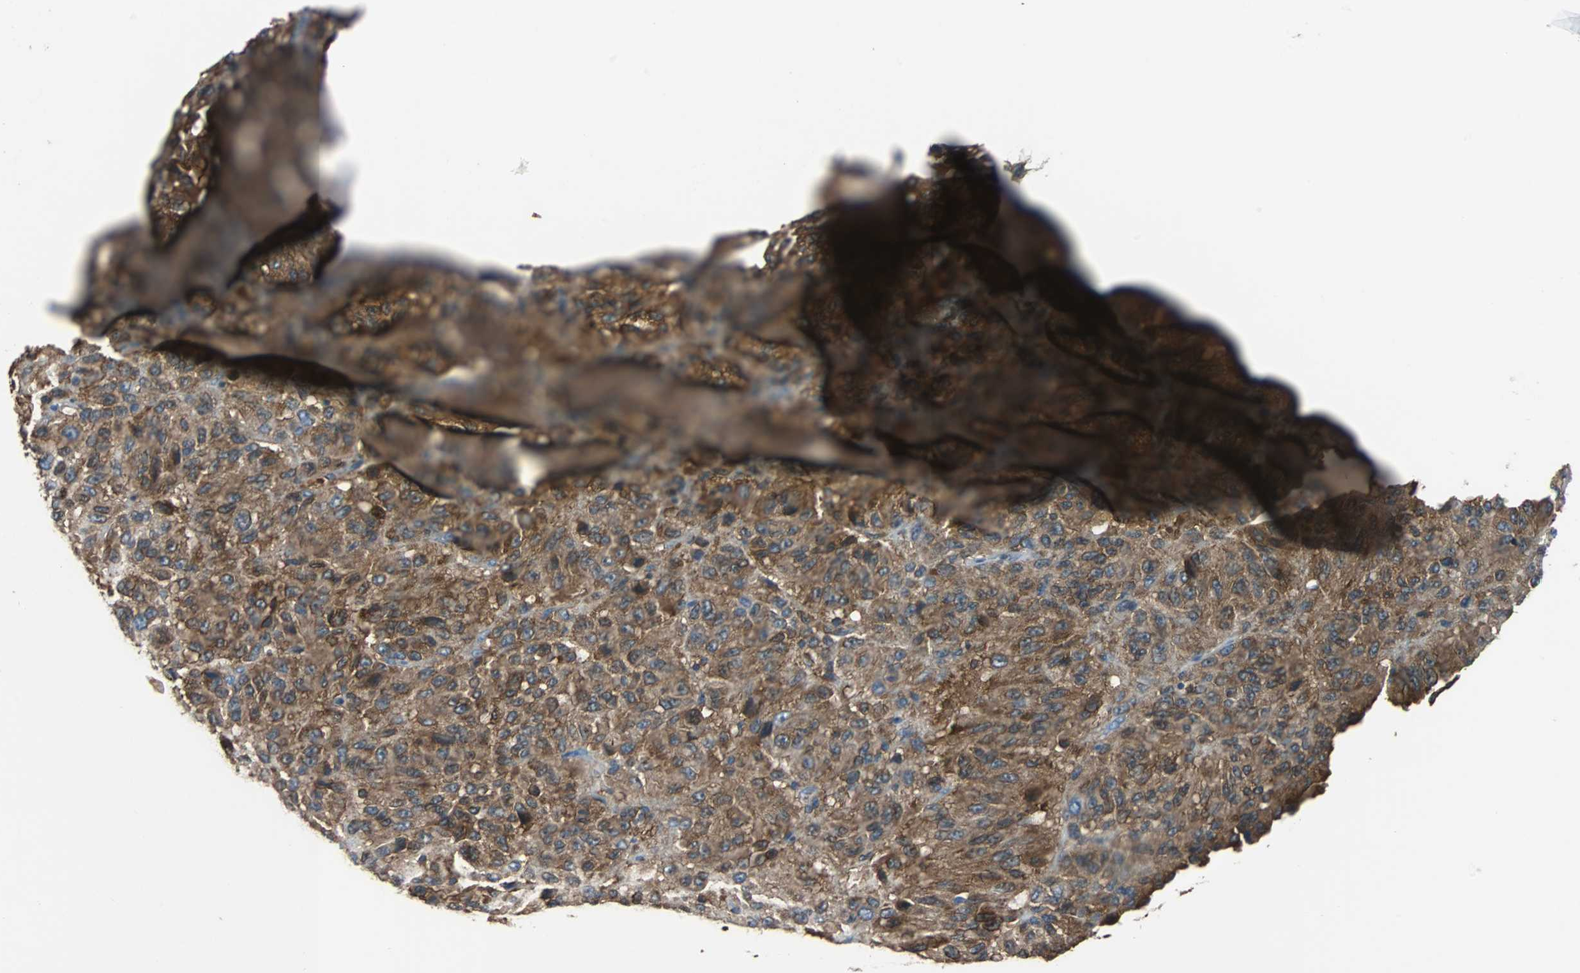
{"staining": {"intensity": "moderate", "quantity": ">75%", "location": "cytoplasmic/membranous"}, "tissue": "melanoma", "cell_type": "Tumor cells", "image_type": "cancer", "snomed": [{"axis": "morphology", "description": "Malignant melanoma, Metastatic site"}, {"axis": "topography", "description": "Lung"}], "caption": "IHC photomicrograph of neoplastic tissue: malignant melanoma (metastatic site) stained using immunohistochemistry (IHC) exhibits medium levels of moderate protein expression localized specifically in the cytoplasmic/membranous of tumor cells, appearing as a cytoplasmic/membranous brown color.", "gene": "TSC22D4", "patient": {"sex": "male", "age": 64}}